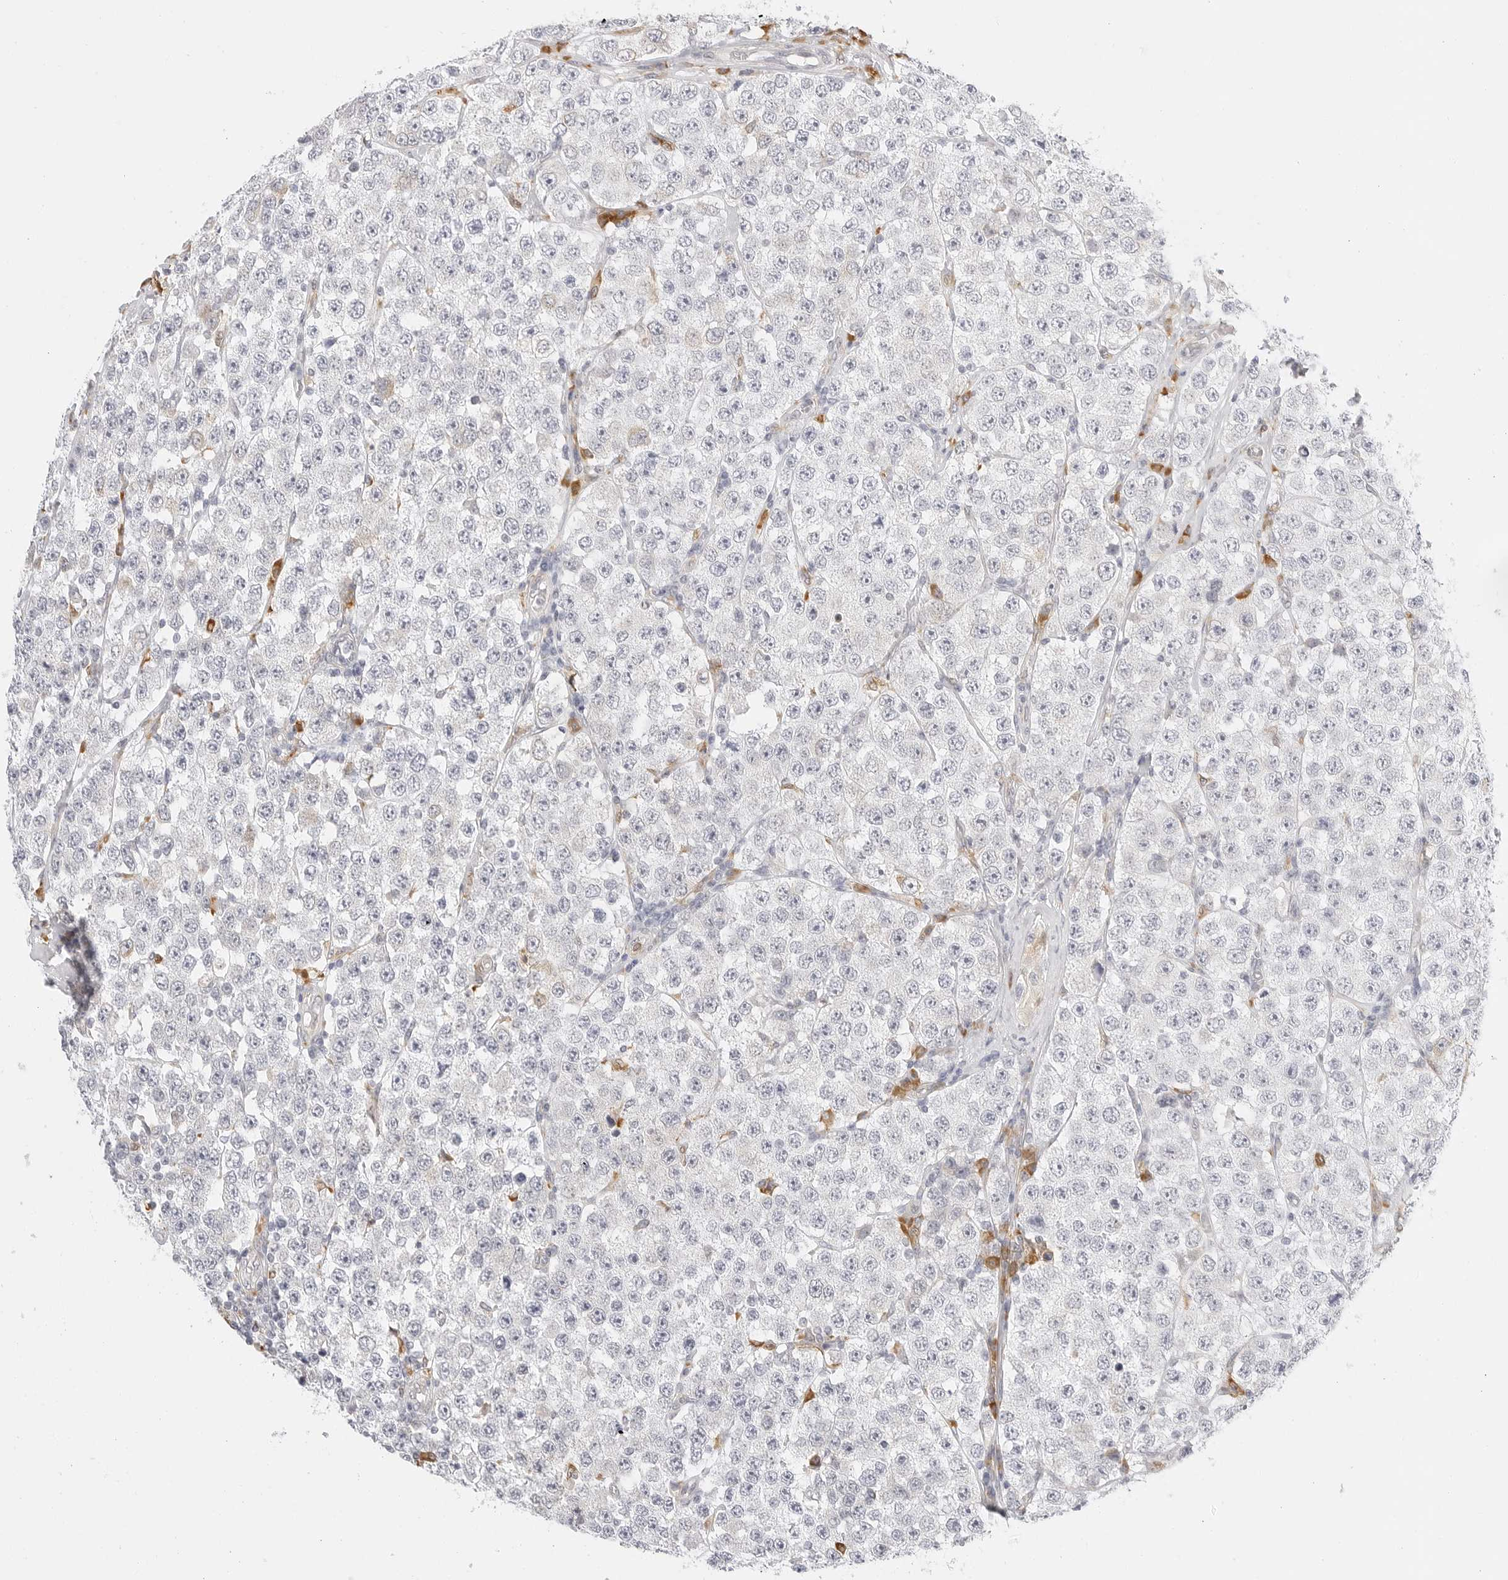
{"staining": {"intensity": "negative", "quantity": "none", "location": "none"}, "tissue": "testis cancer", "cell_type": "Tumor cells", "image_type": "cancer", "snomed": [{"axis": "morphology", "description": "Seminoma, NOS"}, {"axis": "topography", "description": "Testis"}], "caption": "Protein analysis of testis cancer demonstrates no significant positivity in tumor cells. The staining was performed using DAB (3,3'-diaminobenzidine) to visualize the protein expression in brown, while the nuclei were stained in blue with hematoxylin (Magnification: 20x).", "gene": "THEM4", "patient": {"sex": "male", "age": 28}}